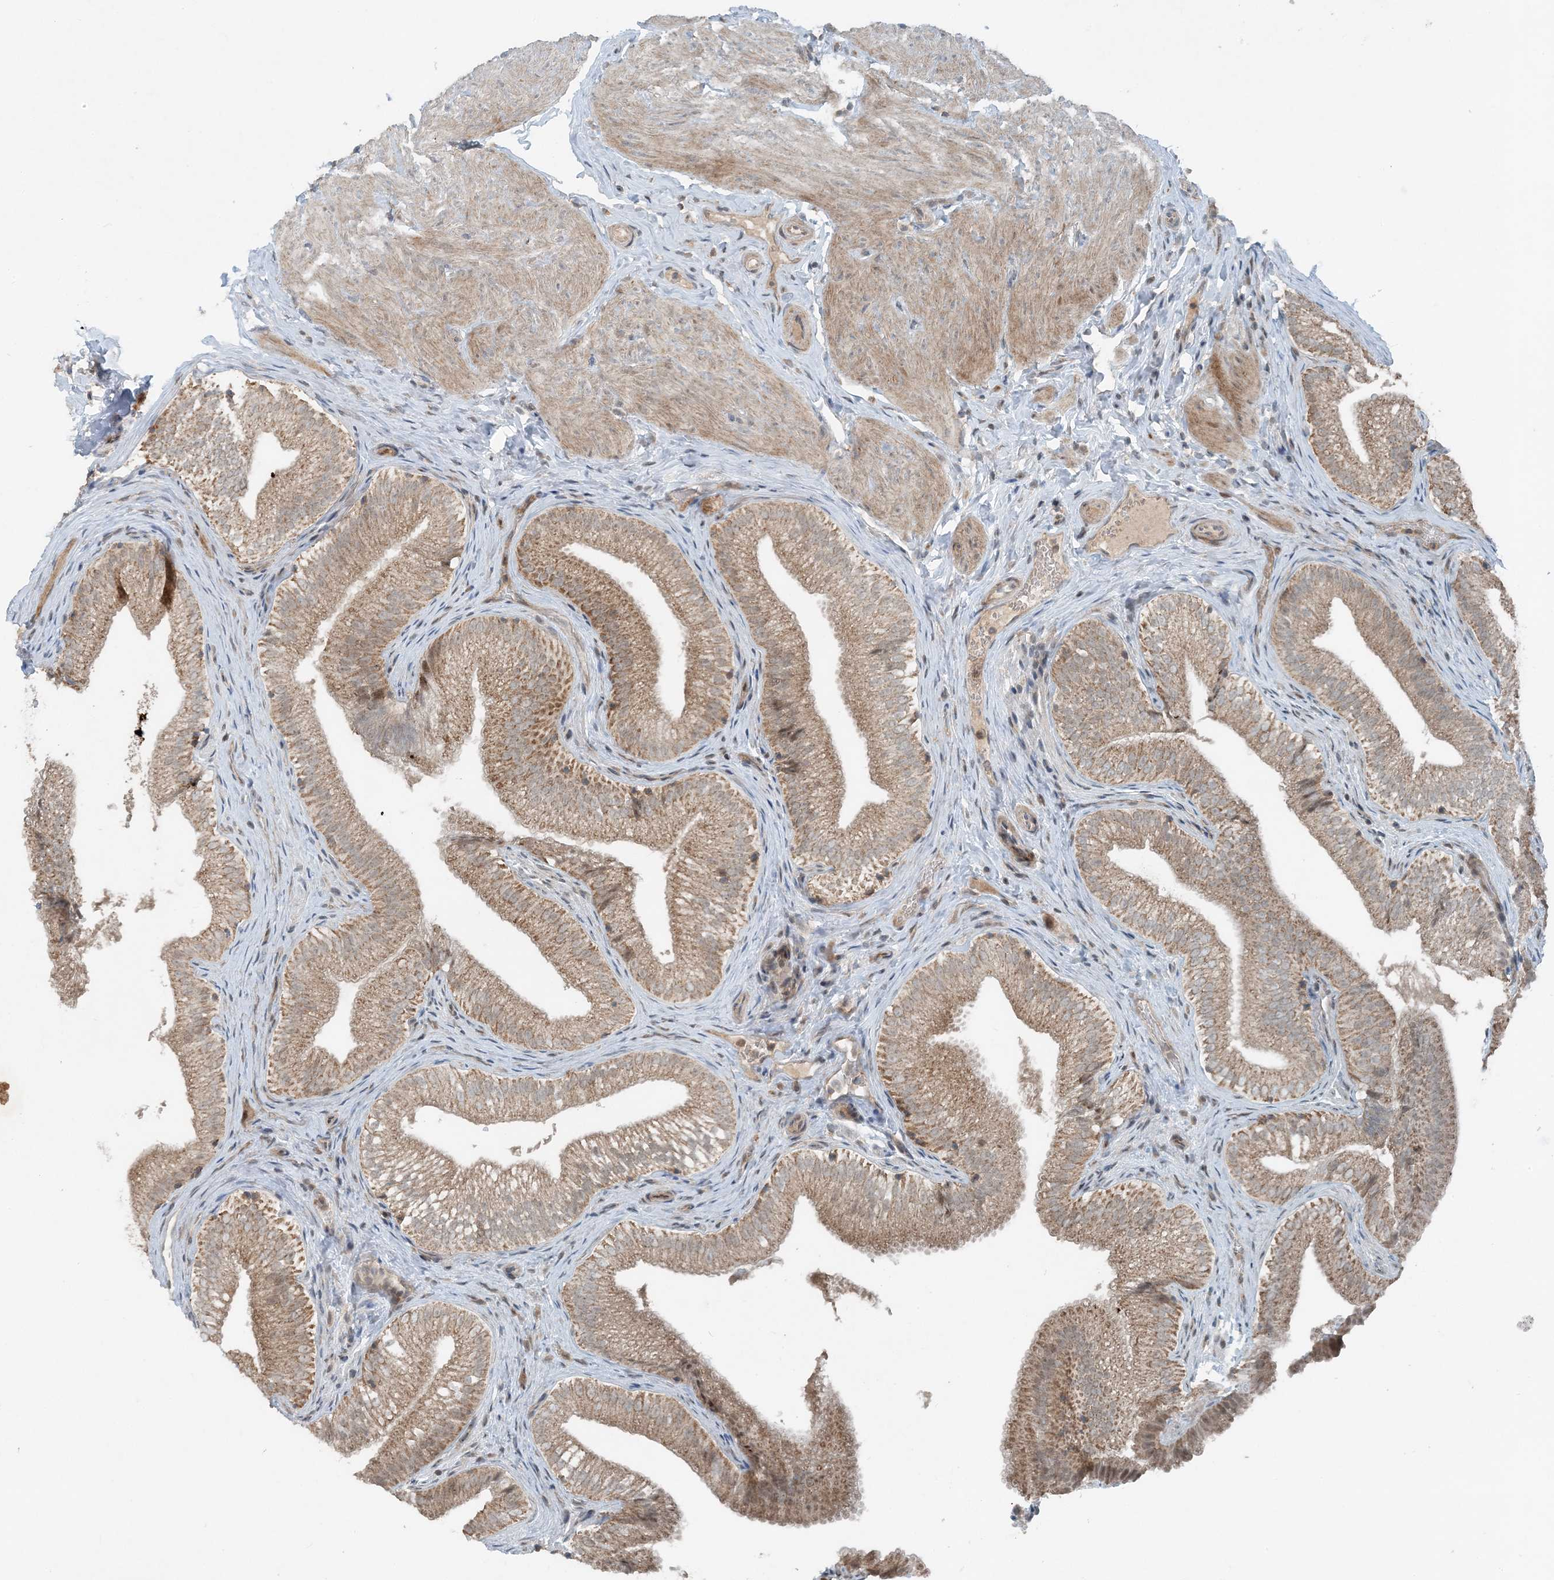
{"staining": {"intensity": "moderate", "quantity": ">75%", "location": "cytoplasmic/membranous"}, "tissue": "gallbladder", "cell_type": "Glandular cells", "image_type": "normal", "snomed": [{"axis": "morphology", "description": "Normal tissue, NOS"}, {"axis": "topography", "description": "Gallbladder"}], "caption": "IHC micrograph of normal human gallbladder stained for a protein (brown), which exhibits medium levels of moderate cytoplasmic/membranous expression in approximately >75% of glandular cells.", "gene": "MITD1", "patient": {"sex": "female", "age": 30}}